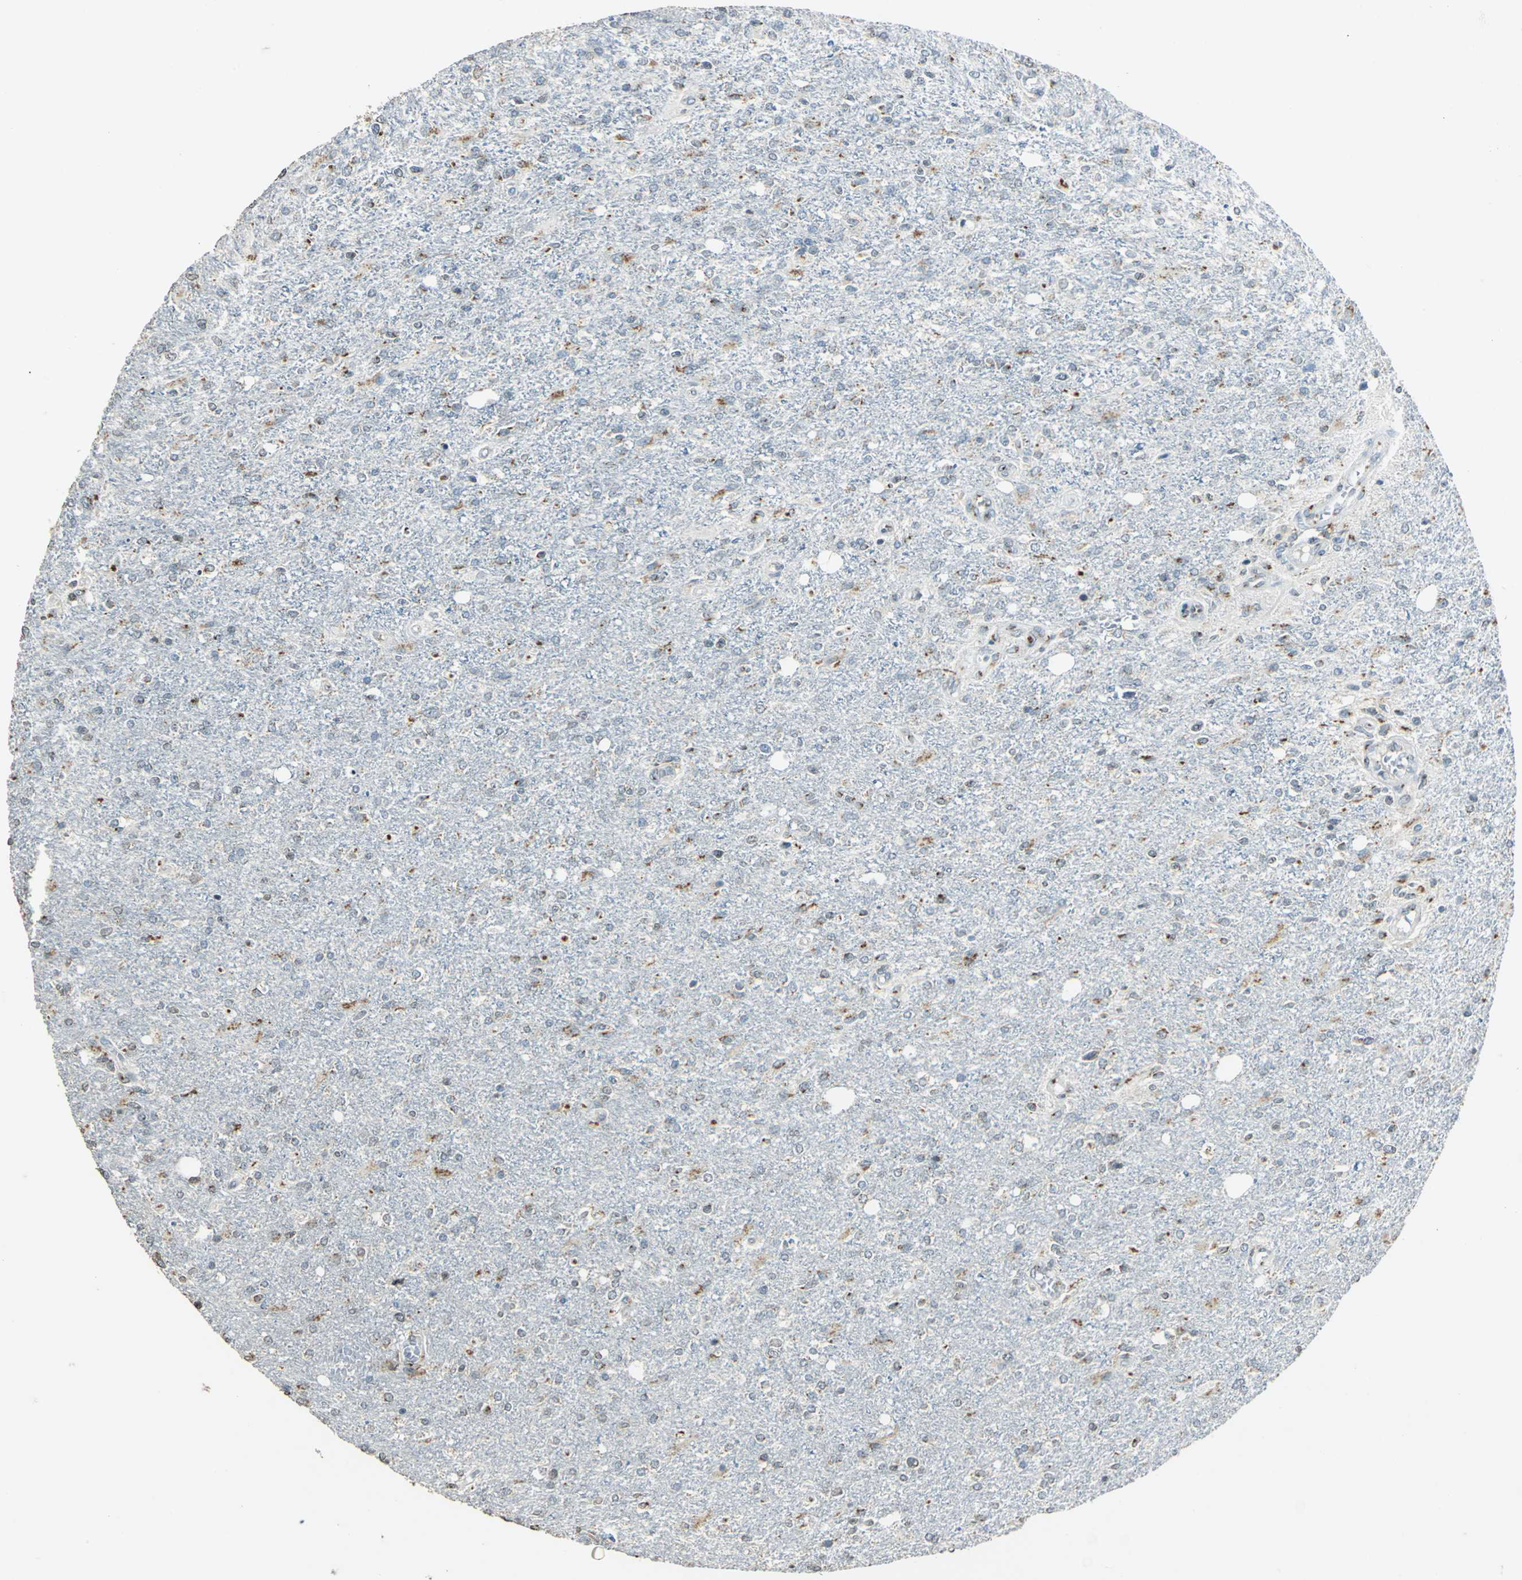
{"staining": {"intensity": "weak", "quantity": "25%-75%", "location": "cytoplasmic/membranous"}, "tissue": "glioma", "cell_type": "Tumor cells", "image_type": "cancer", "snomed": [{"axis": "morphology", "description": "Glioma, malignant, High grade"}, {"axis": "topography", "description": "Cerebral cortex"}], "caption": "A brown stain shows weak cytoplasmic/membranous positivity of a protein in glioma tumor cells.", "gene": "TMEM115", "patient": {"sex": "male", "age": 76}}